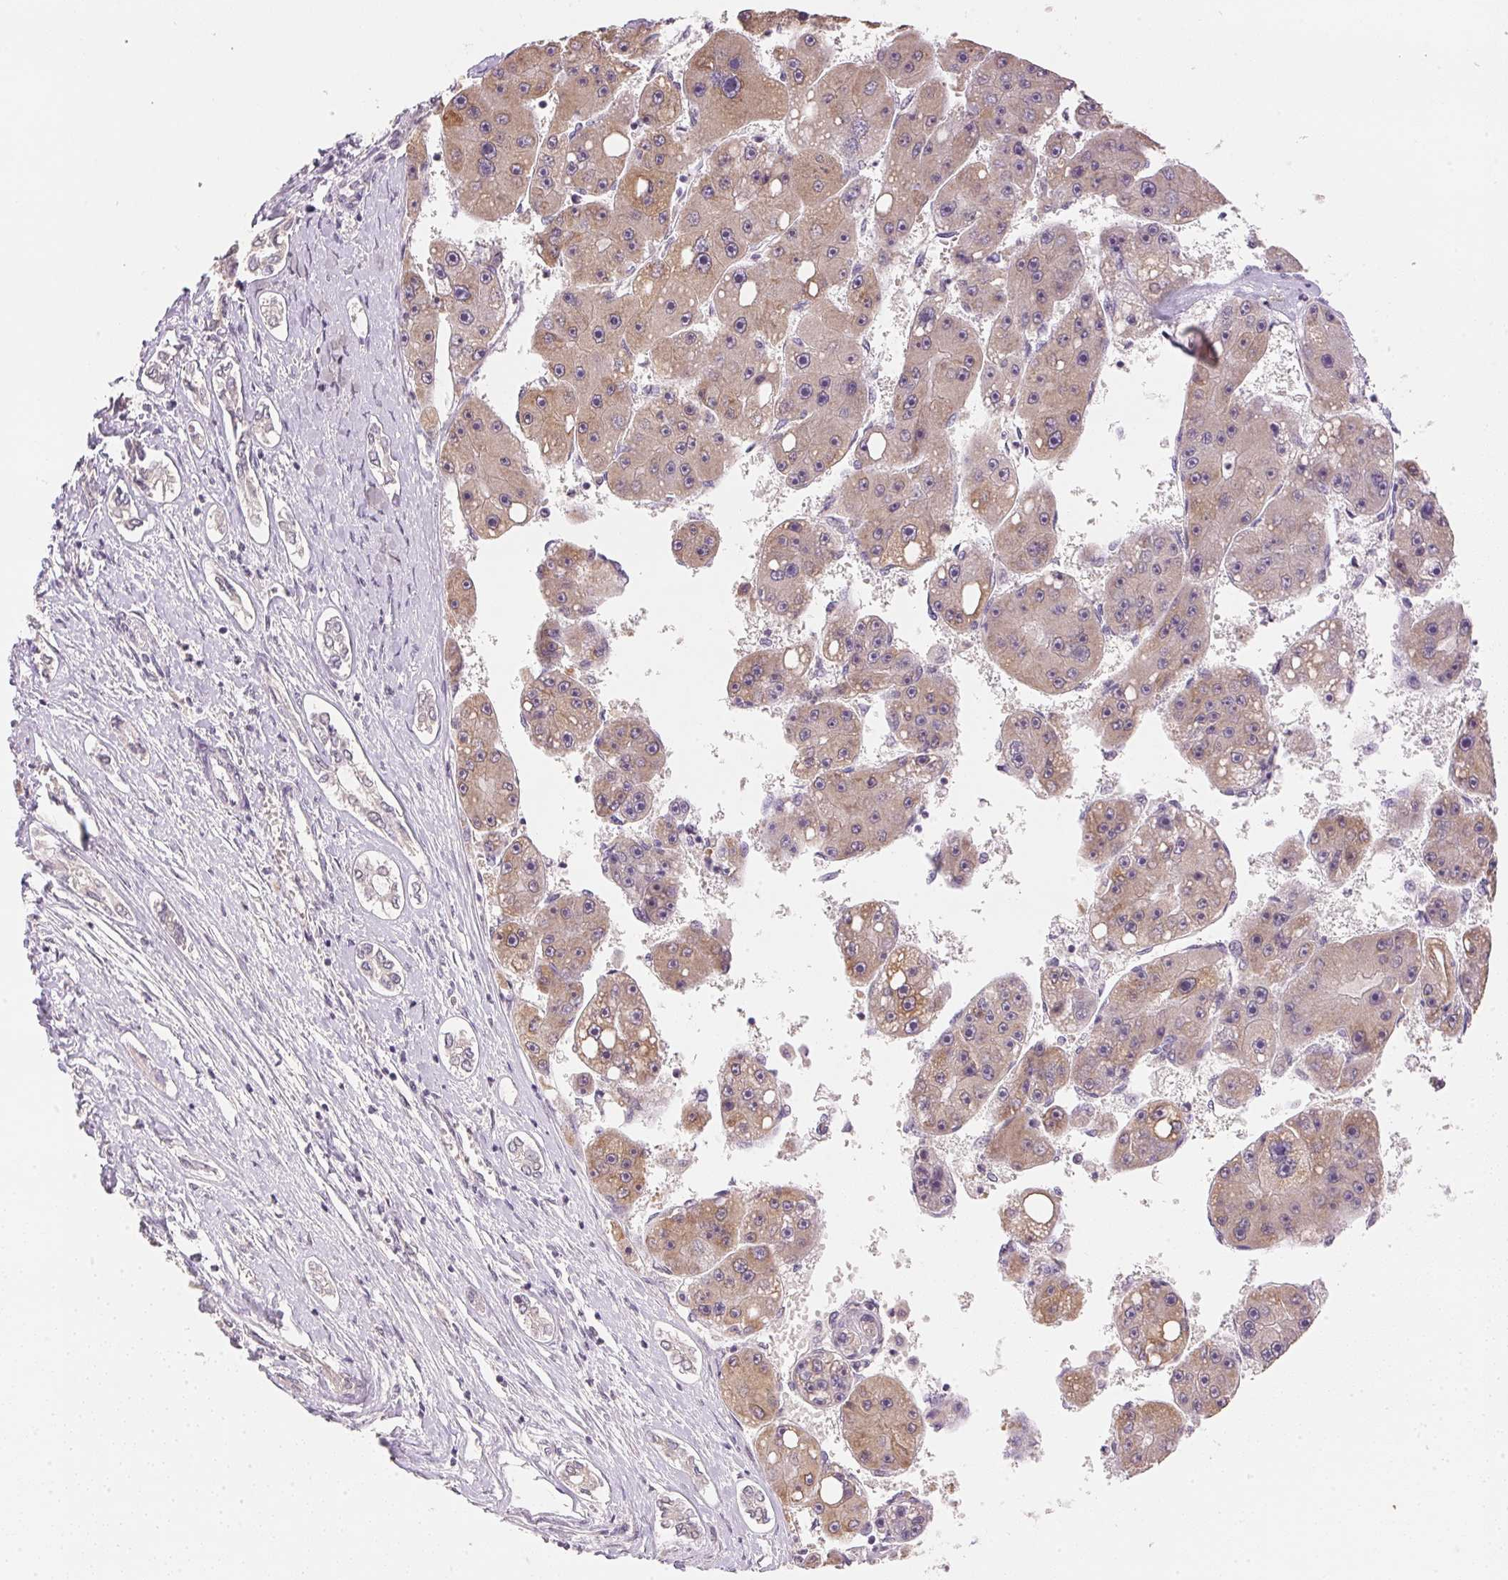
{"staining": {"intensity": "weak", "quantity": "25%-75%", "location": "cytoplasmic/membranous"}, "tissue": "liver cancer", "cell_type": "Tumor cells", "image_type": "cancer", "snomed": [{"axis": "morphology", "description": "Carcinoma, Hepatocellular, NOS"}, {"axis": "topography", "description": "Liver"}], "caption": "Tumor cells display low levels of weak cytoplasmic/membranous expression in approximately 25%-75% of cells in human liver hepatocellular carcinoma.", "gene": "DHCR24", "patient": {"sex": "female", "age": 61}}